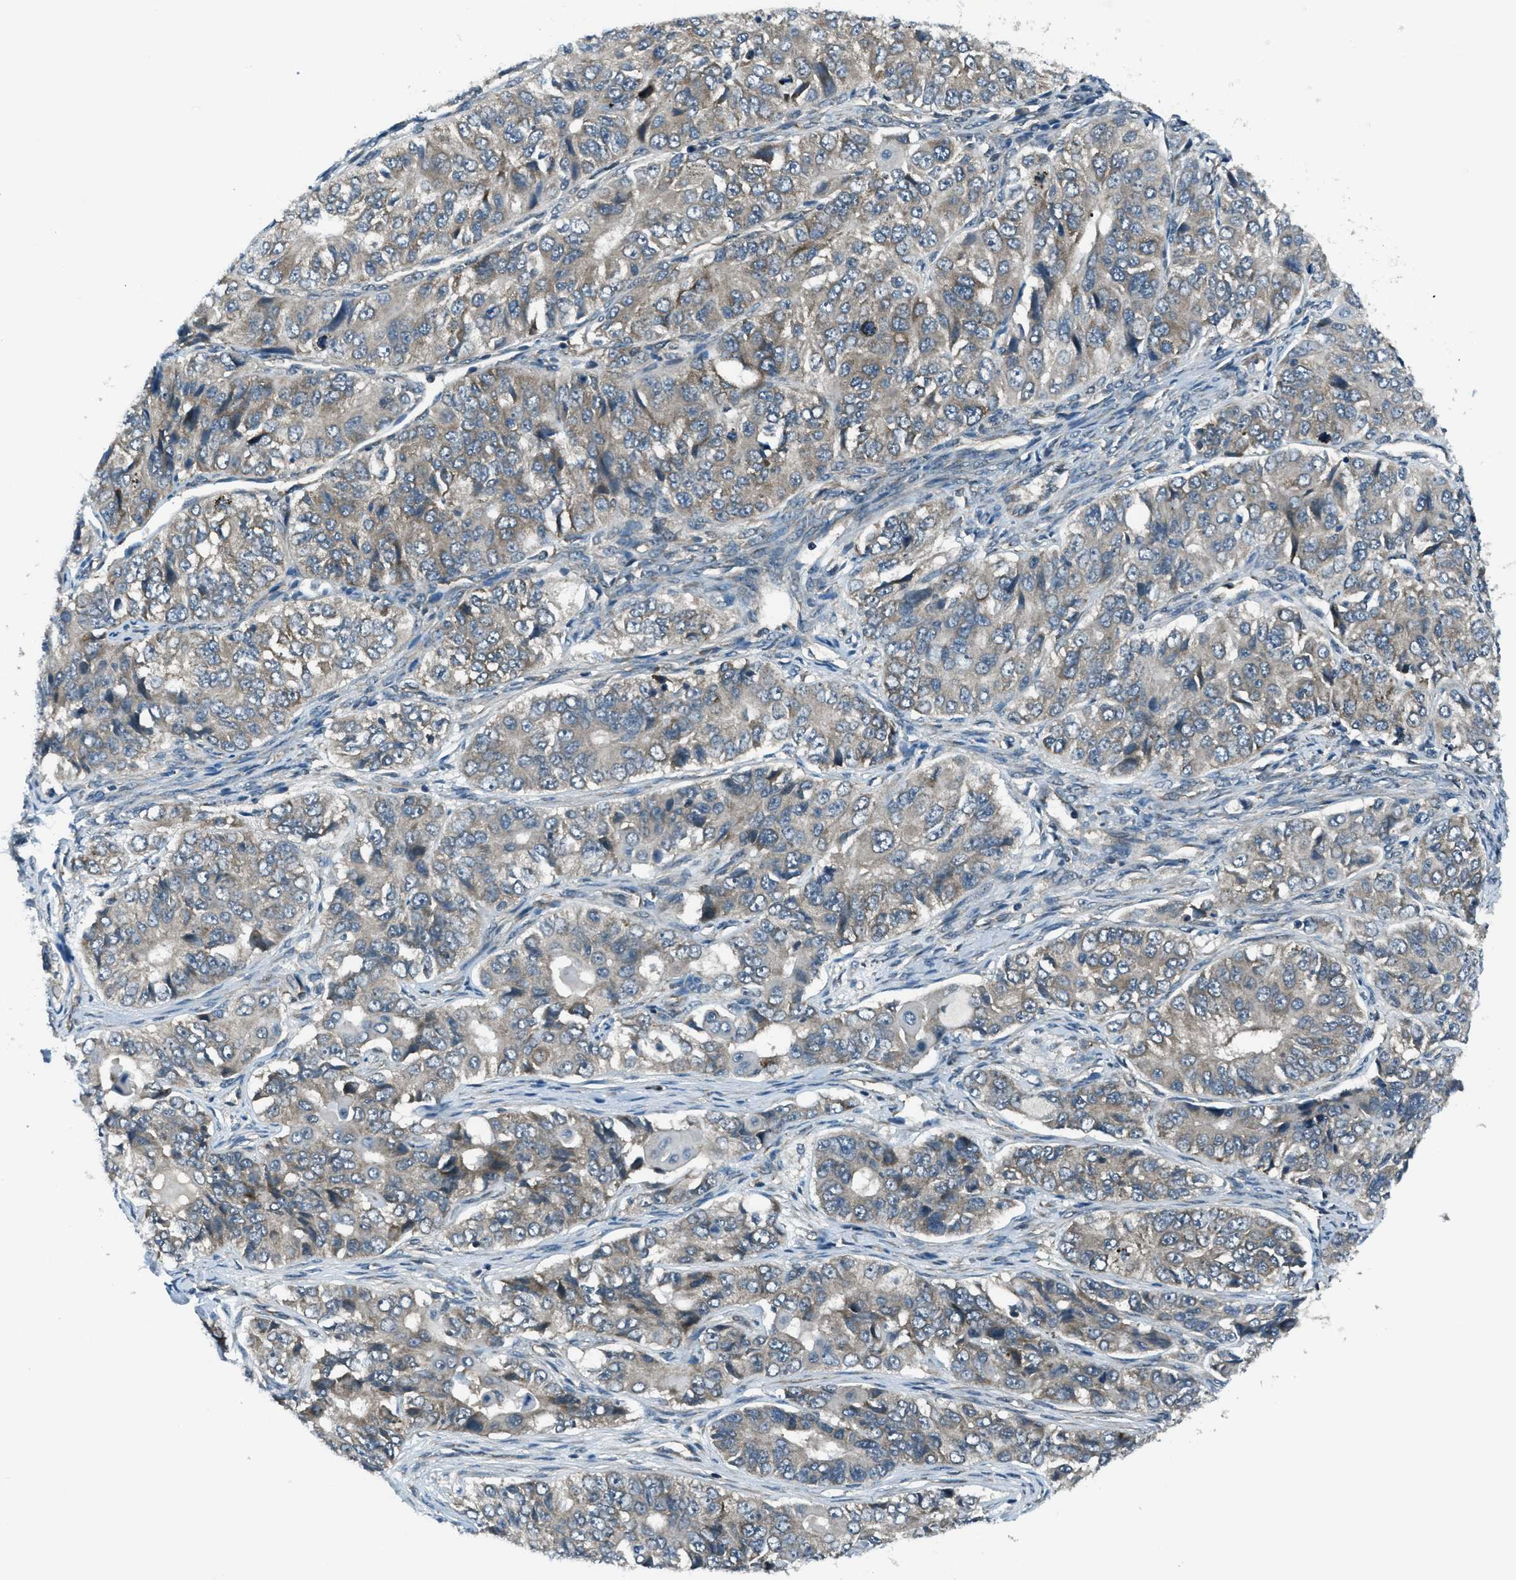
{"staining": {"intensity": "weak", "quantity": "25%-75%", "location": "cytoplasmic/membranous"}, "tissue": "ovarian cancer", "cell_type": "Tumor cells", "image_type": "cancer", "snomed": [{"axis": "morphology", "description": "Carcinoma, endometroid"}, {"axis": "topography", "description": "Ovary"}], "caption": "Protein analysis of ovarian cancer (endometroid carcinoma) tissue exhibits weak cytoplasmic/membranous staining in about 25%-75% of tumor cells. (DAB (3,3'-diaminobenzidine) IHC with brightfield microscopy, high magnification).", "gene": "ASAP2", "patient": {"sex": "female", "age": 51}}